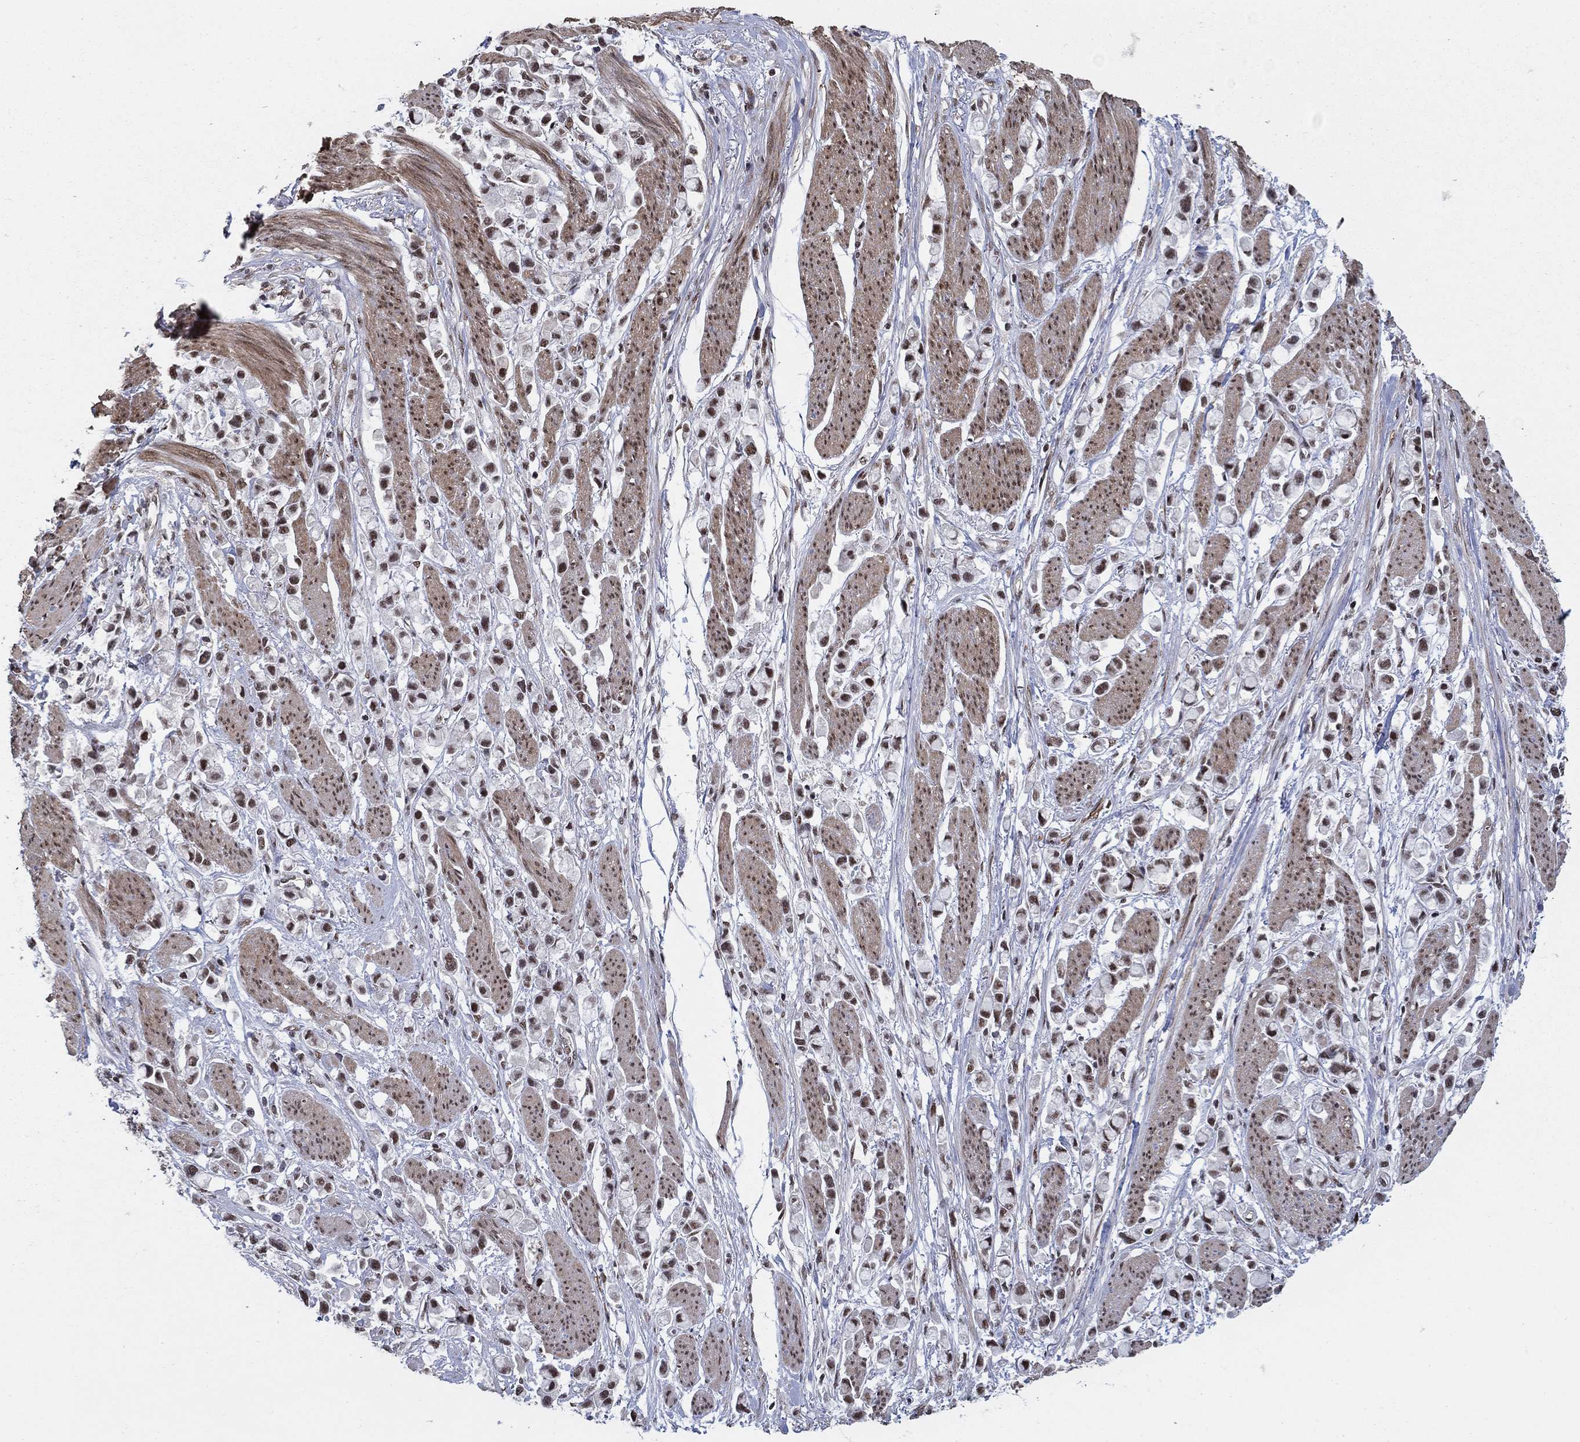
{"staining": {"intensity": "moderate", "quantity": ">75%", "location": "nuclear"}, "tissue": "stomach cancer", "cell_type": "Tumor cells", "image_type": "cancer", "snomed": [{"axis": "morphology", "description": "Adenocarcinoma, NOS"}, {"axis": "topography", "description": "Stomach"}], "caption": "A medium amount of moderate nuclear expression is appreciated in about >75% of tumor cells in adenocarcinoma (stomach) tissue. Nuclei are stained in blue.", "gene": "PNISR", "patient": {"sex": "female", "age": 81}}